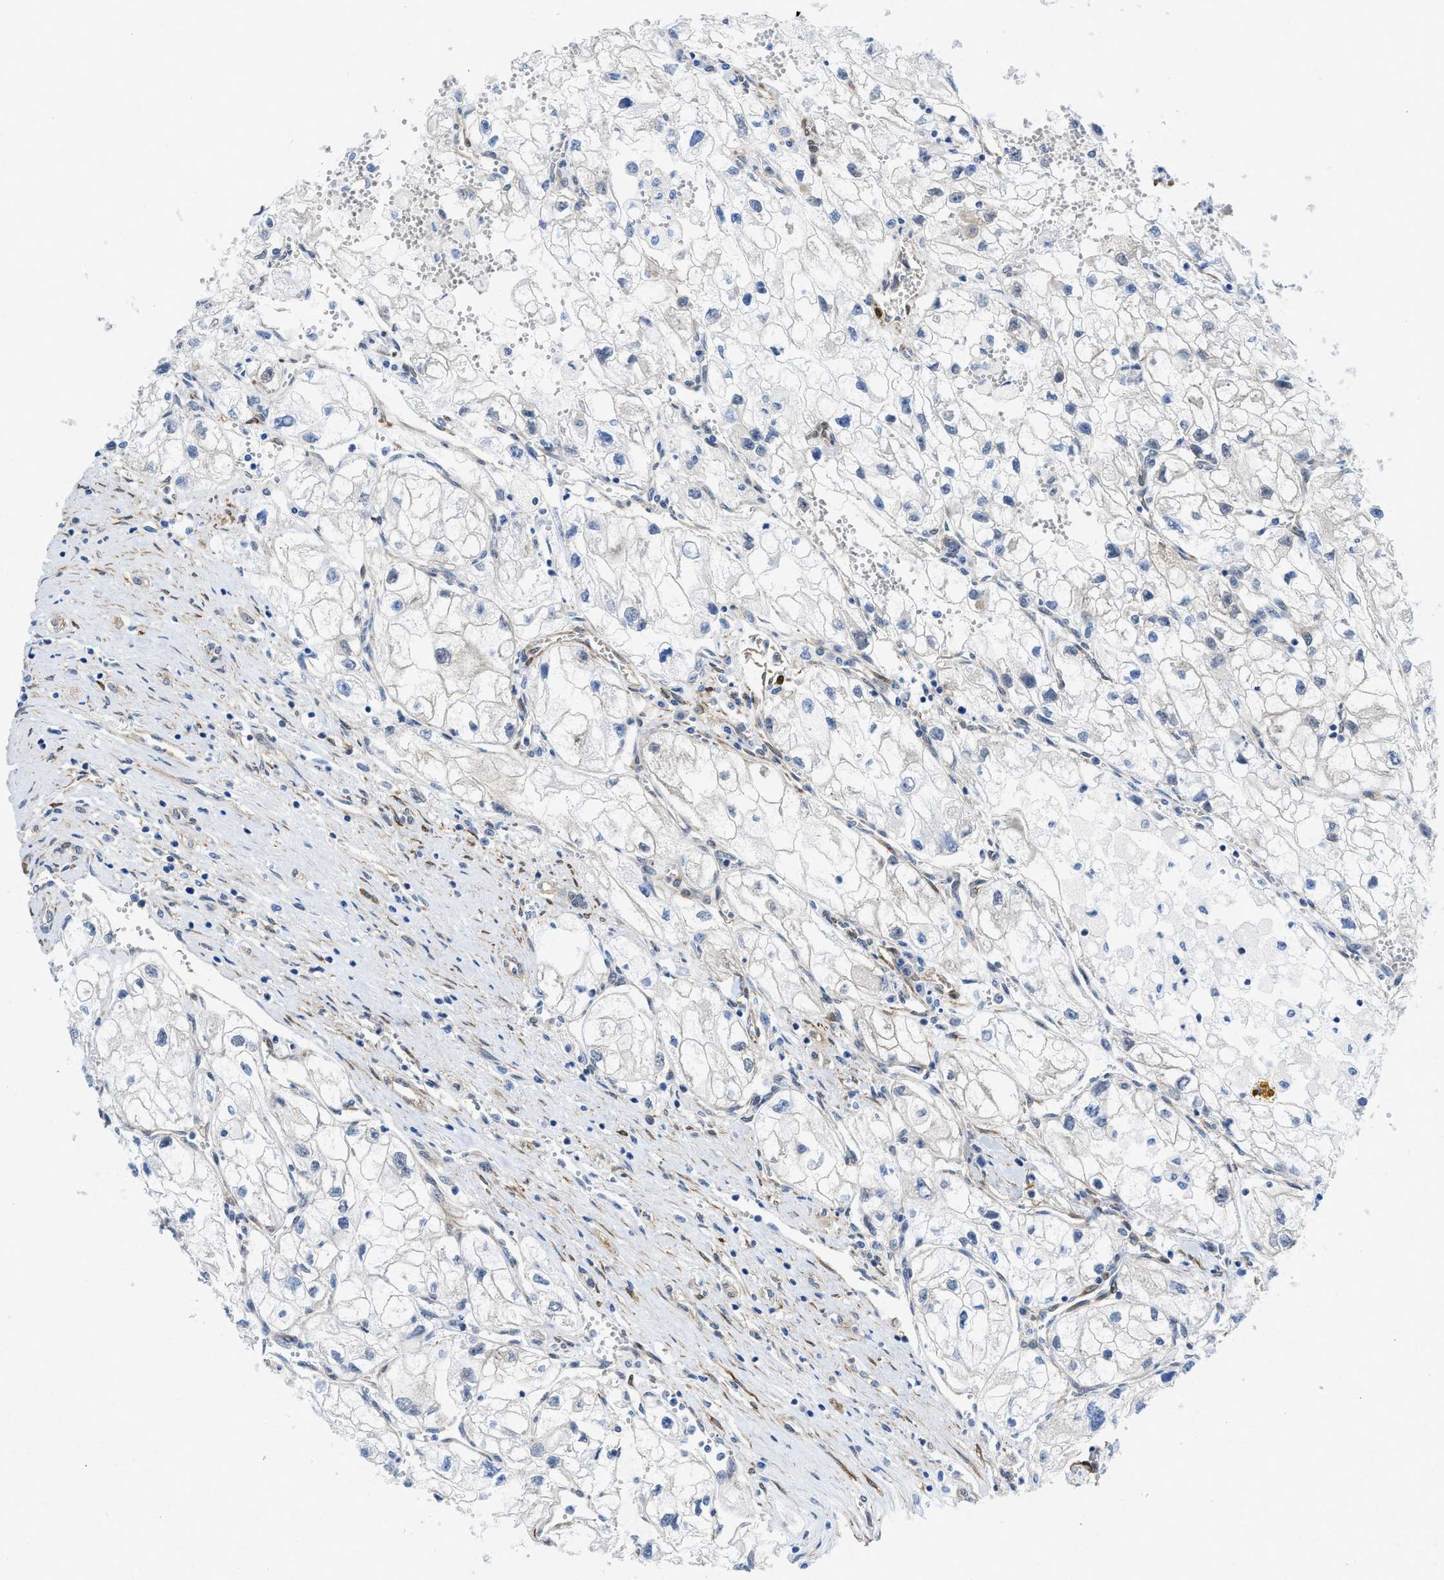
{"staining": {"intensity": "negative", "quantity": "none", "location": "none"}, "tissue": "renal cancer", "cell_type": "Tumor cells", "image_type": "cancer", "snomed": [{"axis": "morphology", "description": "Adenocarcinoma, NOS"}, {"axis": "topography", "description": "Kidney"}], "caption": "Protein analysis of renal adenocarcinoma displays no significant expression in tumor cells.", "gene": "PDLIM5", "patient": {"sex": "female", "age": 70}}